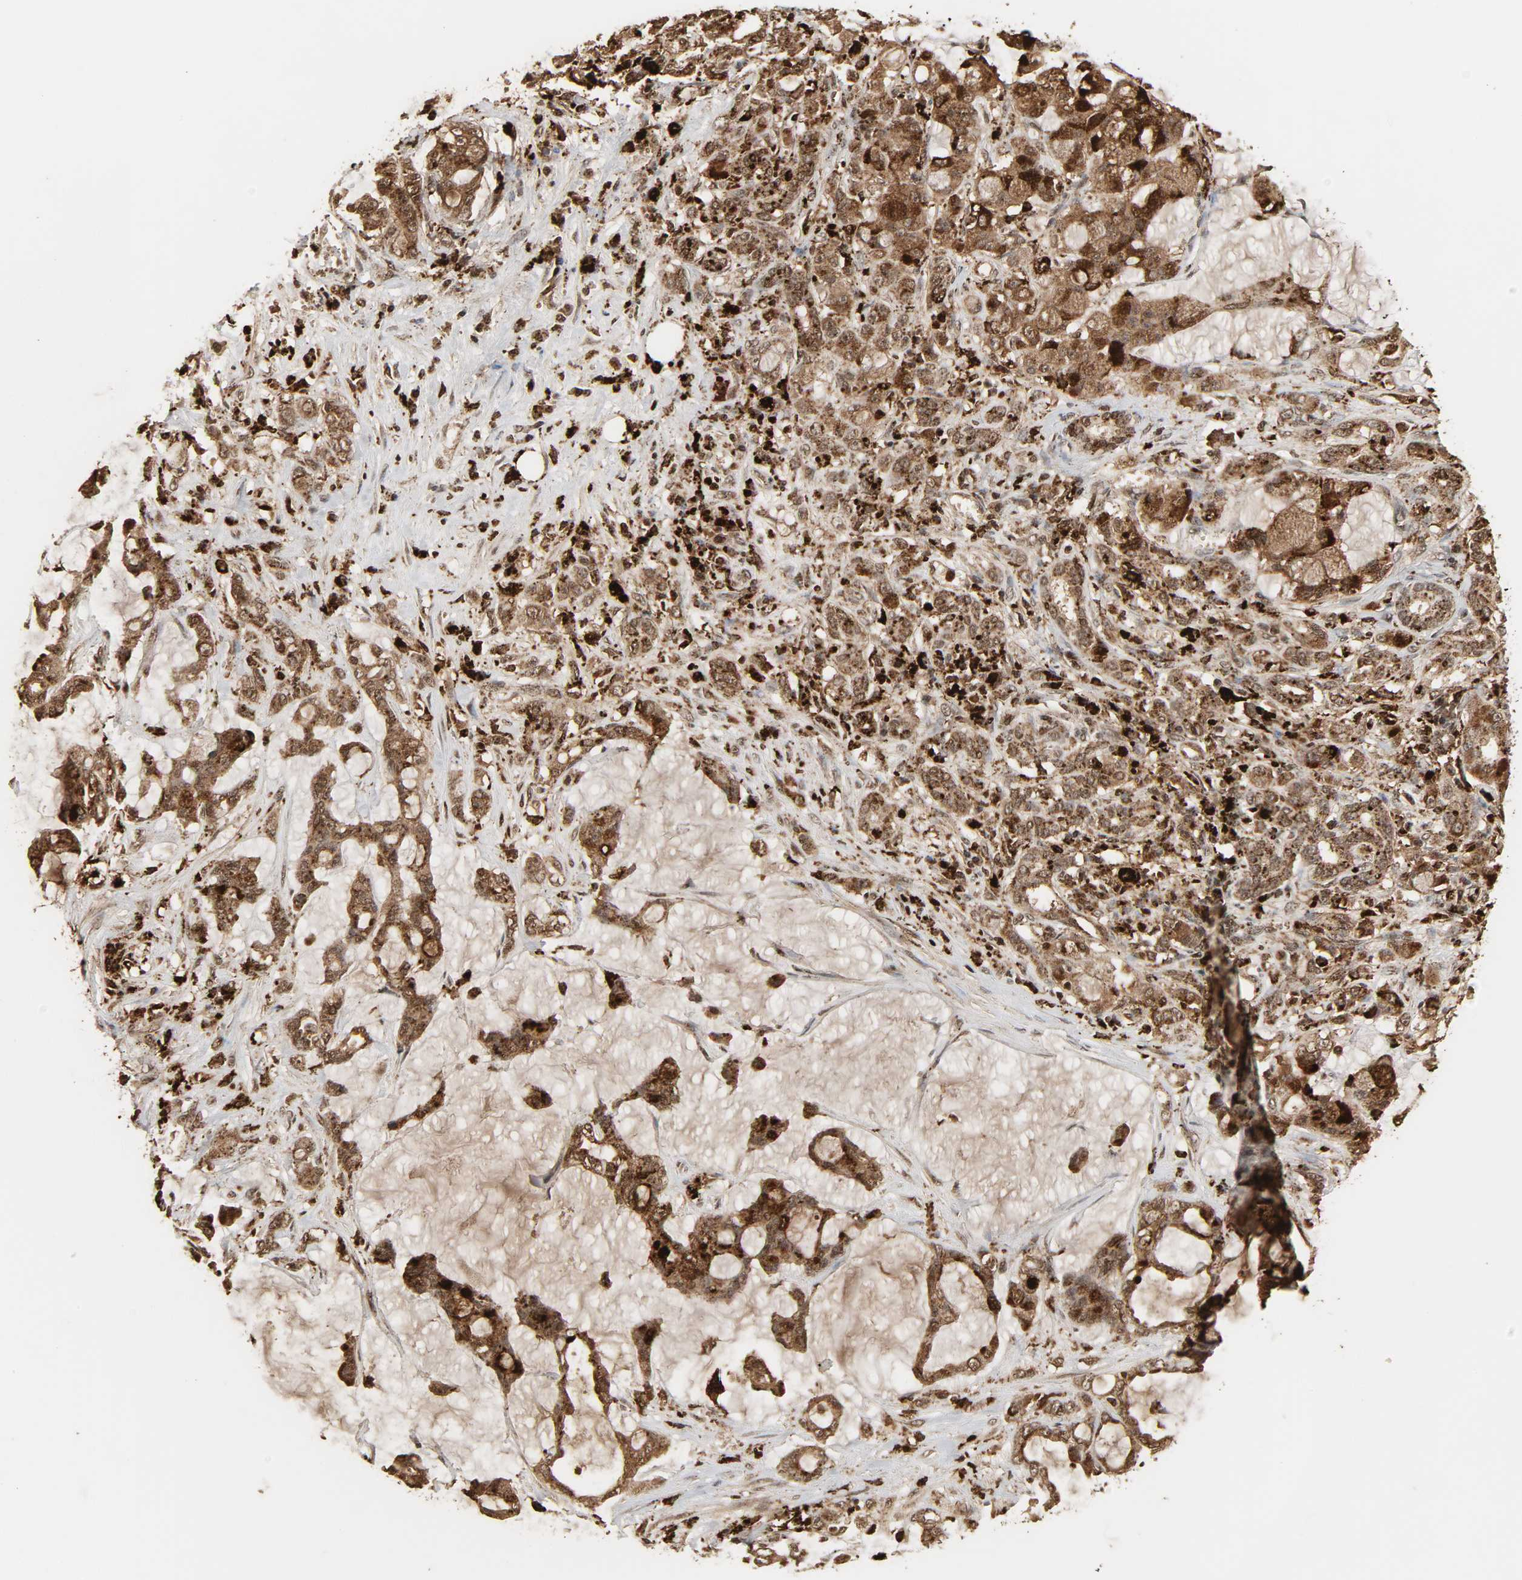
{"staining": {"intensity": "strong", "quantity": ">75%", "location": "cytoplasmic/membranous"}, "tissue": "pancreatic cancer", "cell_type": "Tumor cells", "image_type": "cancer", "snomed": [{"axis": "morphology", "description": "Adenocarcinoma, NOS"}, {"axis": "topography", "description": "Pancreas"}], "caption": "The immunohistochemical stain highlights strong cytoplasmic/membranous expression in tumor cells of pancreatic cancer (adenocarcinoma) tissue. (brown staining indicates protein expression, while blue staining denotes nuclei).", "gene": "PSAP", "patient": {"sex": "female", "age": 73}}